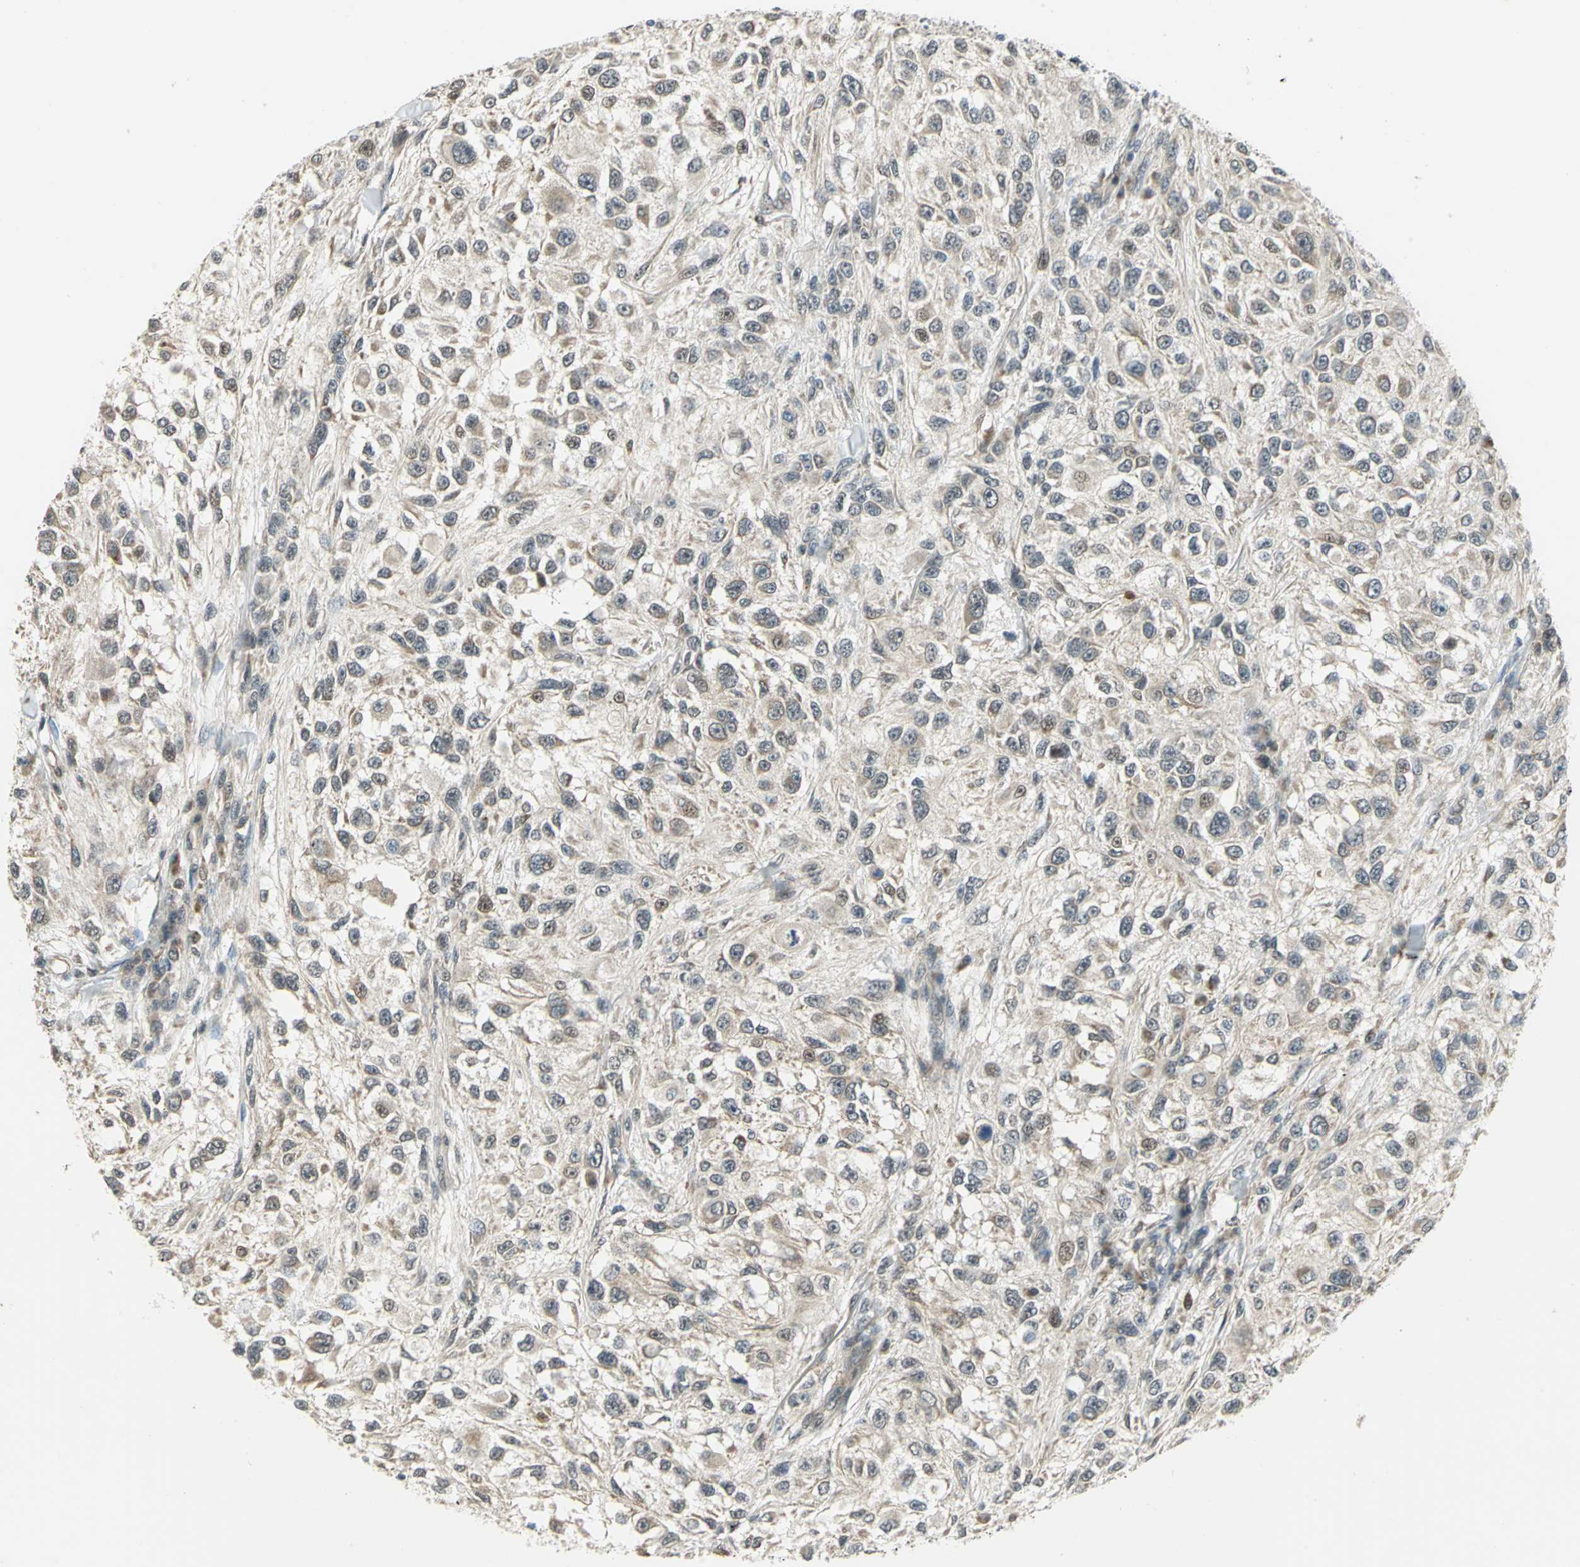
{"staining": {"intensity": "weak", "quantity": ">75%", "location": "cytoplasmic/membranous"}, "tissue": "melanoma", "cell_type": "Tumor cells", "image_type": "cancer", "snomed": [{"axis": "morphology", "description": "Necrosis, NOS"}, {"axis": "morphology", "description": "Malignant melanoma, NOS"}, {"axis": "topography", "description": "Skin"}], "caption": "Melanoma was stained to show a protein in brown. There is low levels of weak cytoplasmic/membranous expression in about >75% of tumor cells. Nuclei are stained in blue.", "gene": "PLAGL2", "patient": {"sex": "female", "age": 87}}